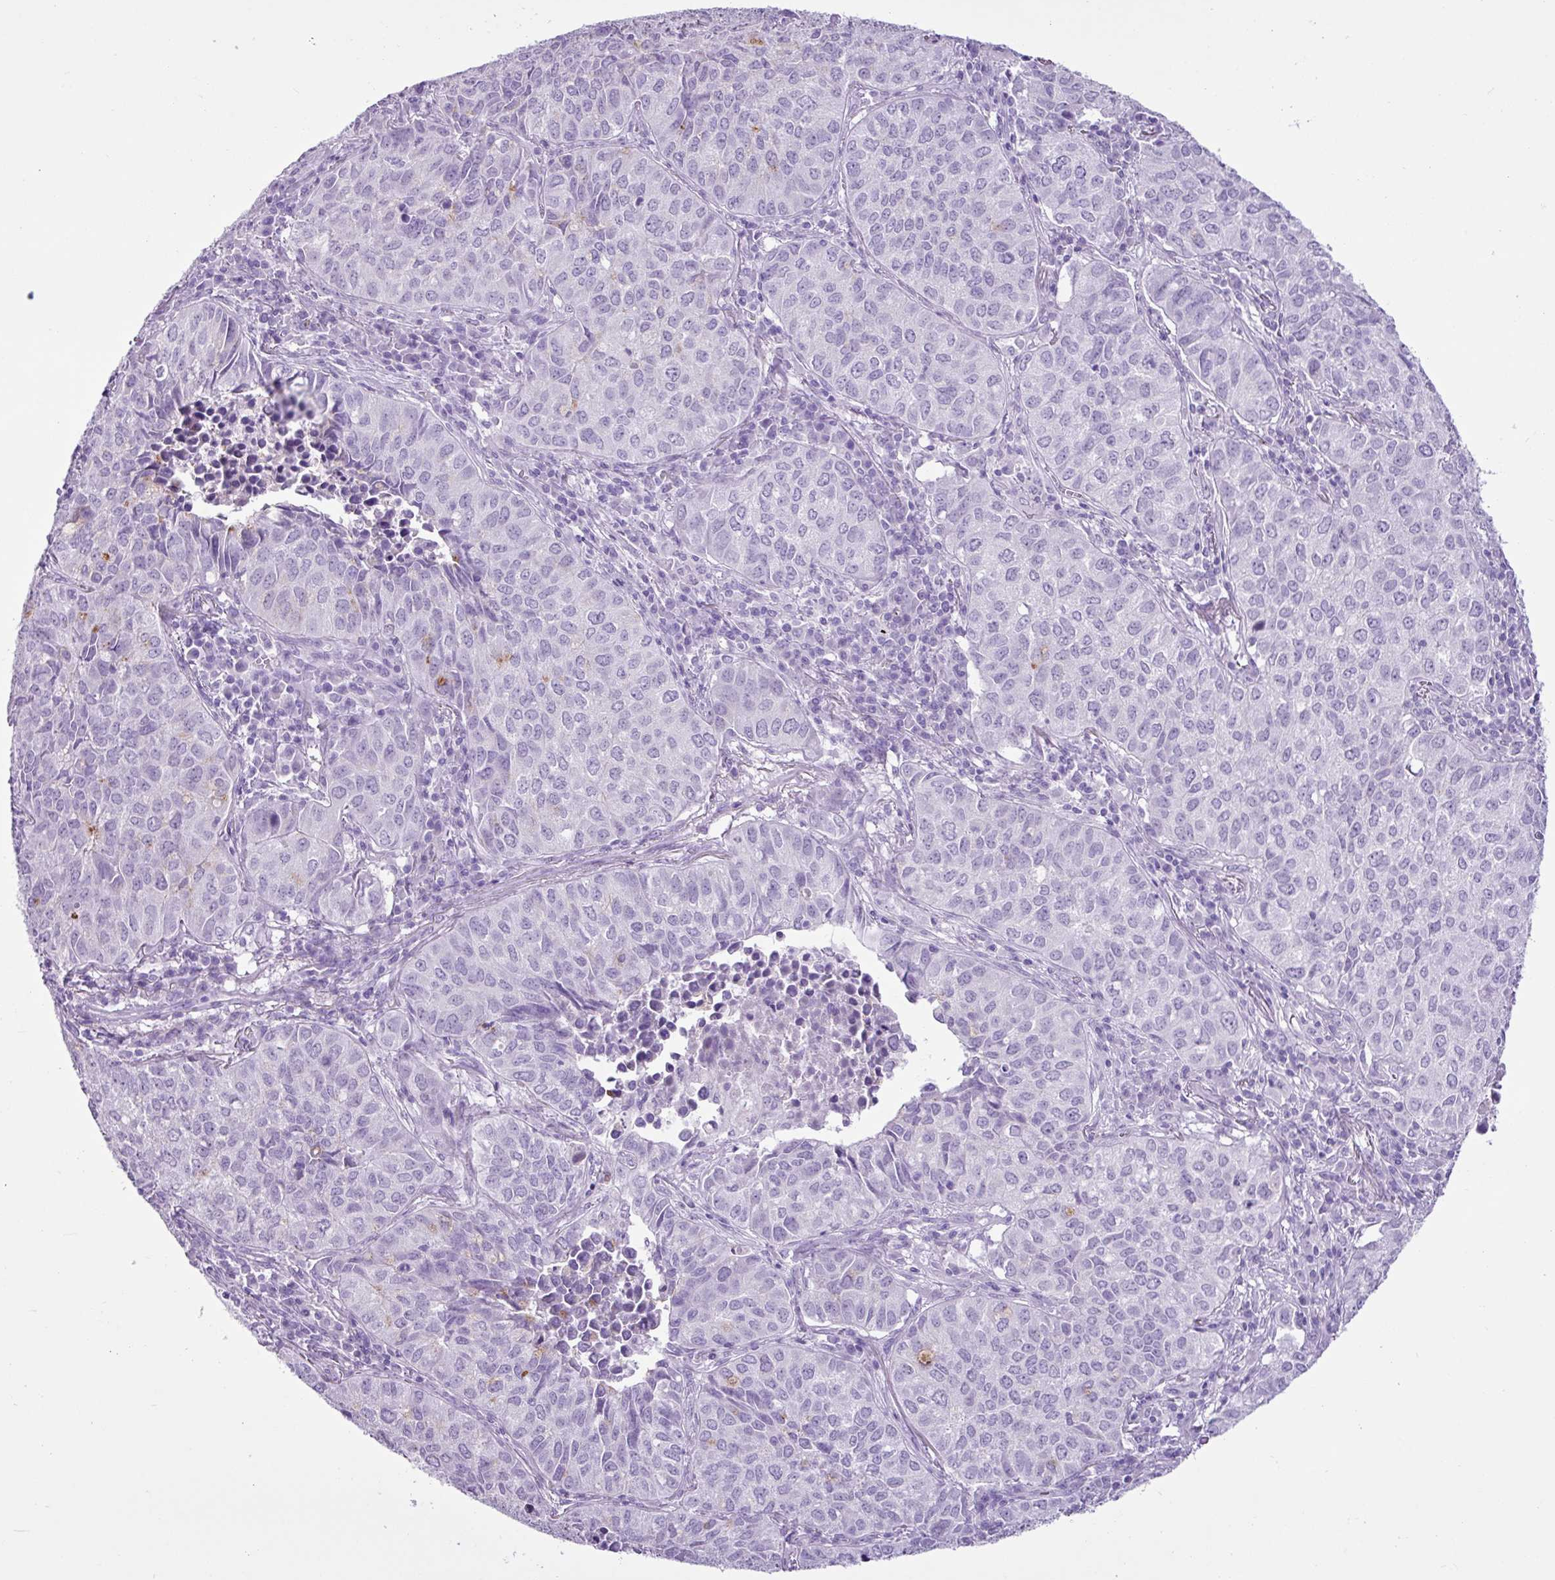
{"staining": {"intensity": "negative", "quantity": "none", "location": "none"}, "tissue": "lung cancer", "cell_type": "Tumor cells", "image_type": "cancer", "snomed": [{"axis": "morphology", "description": "Adenocarcinoma, NOS"}, {"axis": "topography", "description": "Lung"}], "caption": "An image of lung cancer stained for a protein exhibits no brown staining in tumor cells. (DAB (3,3'-diaminobenzidine) immunohistochemistry, high magnification).", "gene": "PGR", "patient": {"sex": "female", "age": 50}}